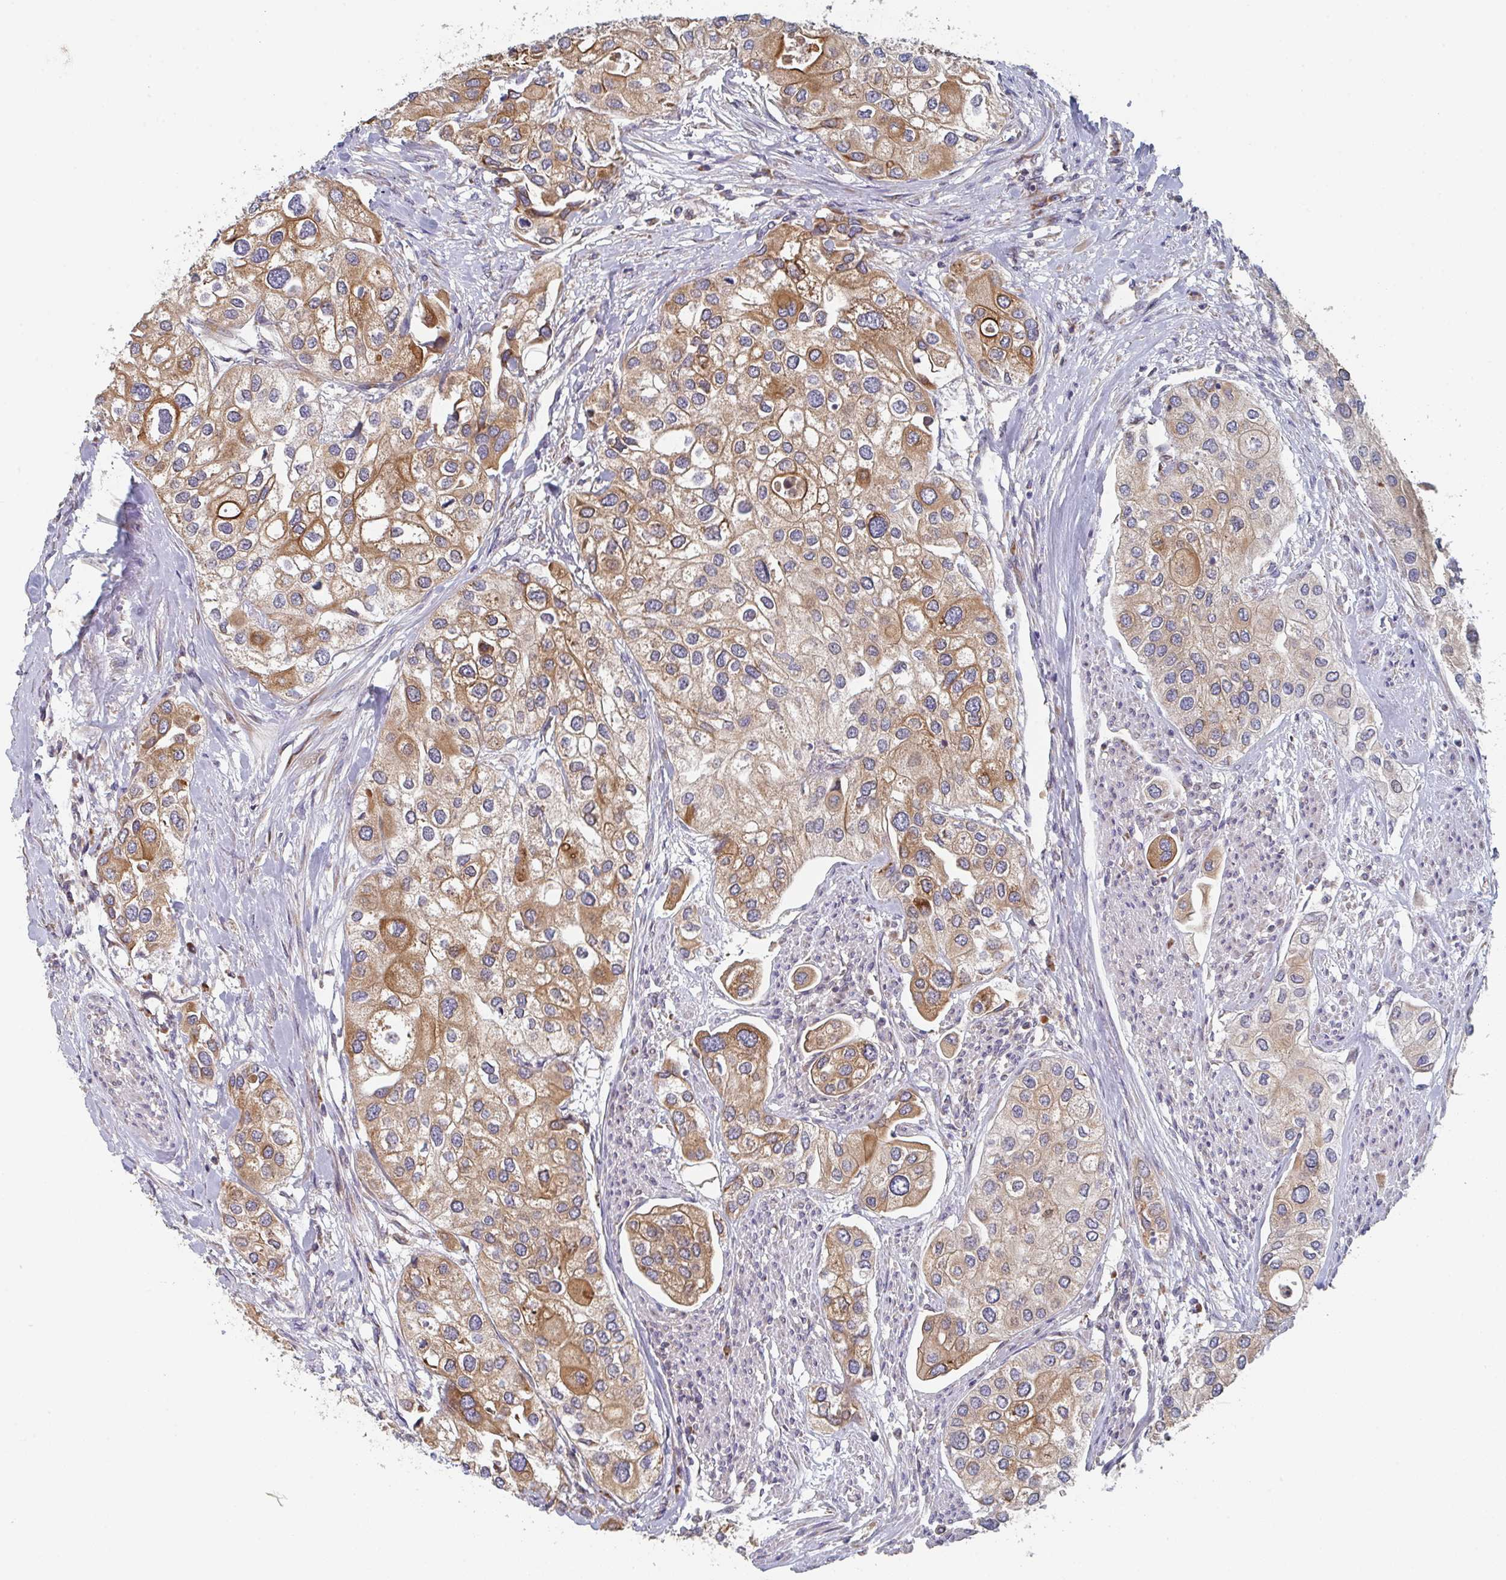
{"staining": {"intensity": "moderate", "quantity": "25%-75%", "location": "cytoplasmic/membranous"}, "tissue": "urothelial cancer", "cell_type": "Tumor cells", "image_type": "cancer", "snomed": [{"axis": "morphology", "description": "Urothelial carcinoma, High grade"}, {"axis": "topography", "description": "Urinary bladder"}], "caption": "Urothelial cancer stained with a protein marker exhibits moderate staining in tumor cells.", "gene": "ELOVL1", "patient": {"sex": "male", "age": 64}}